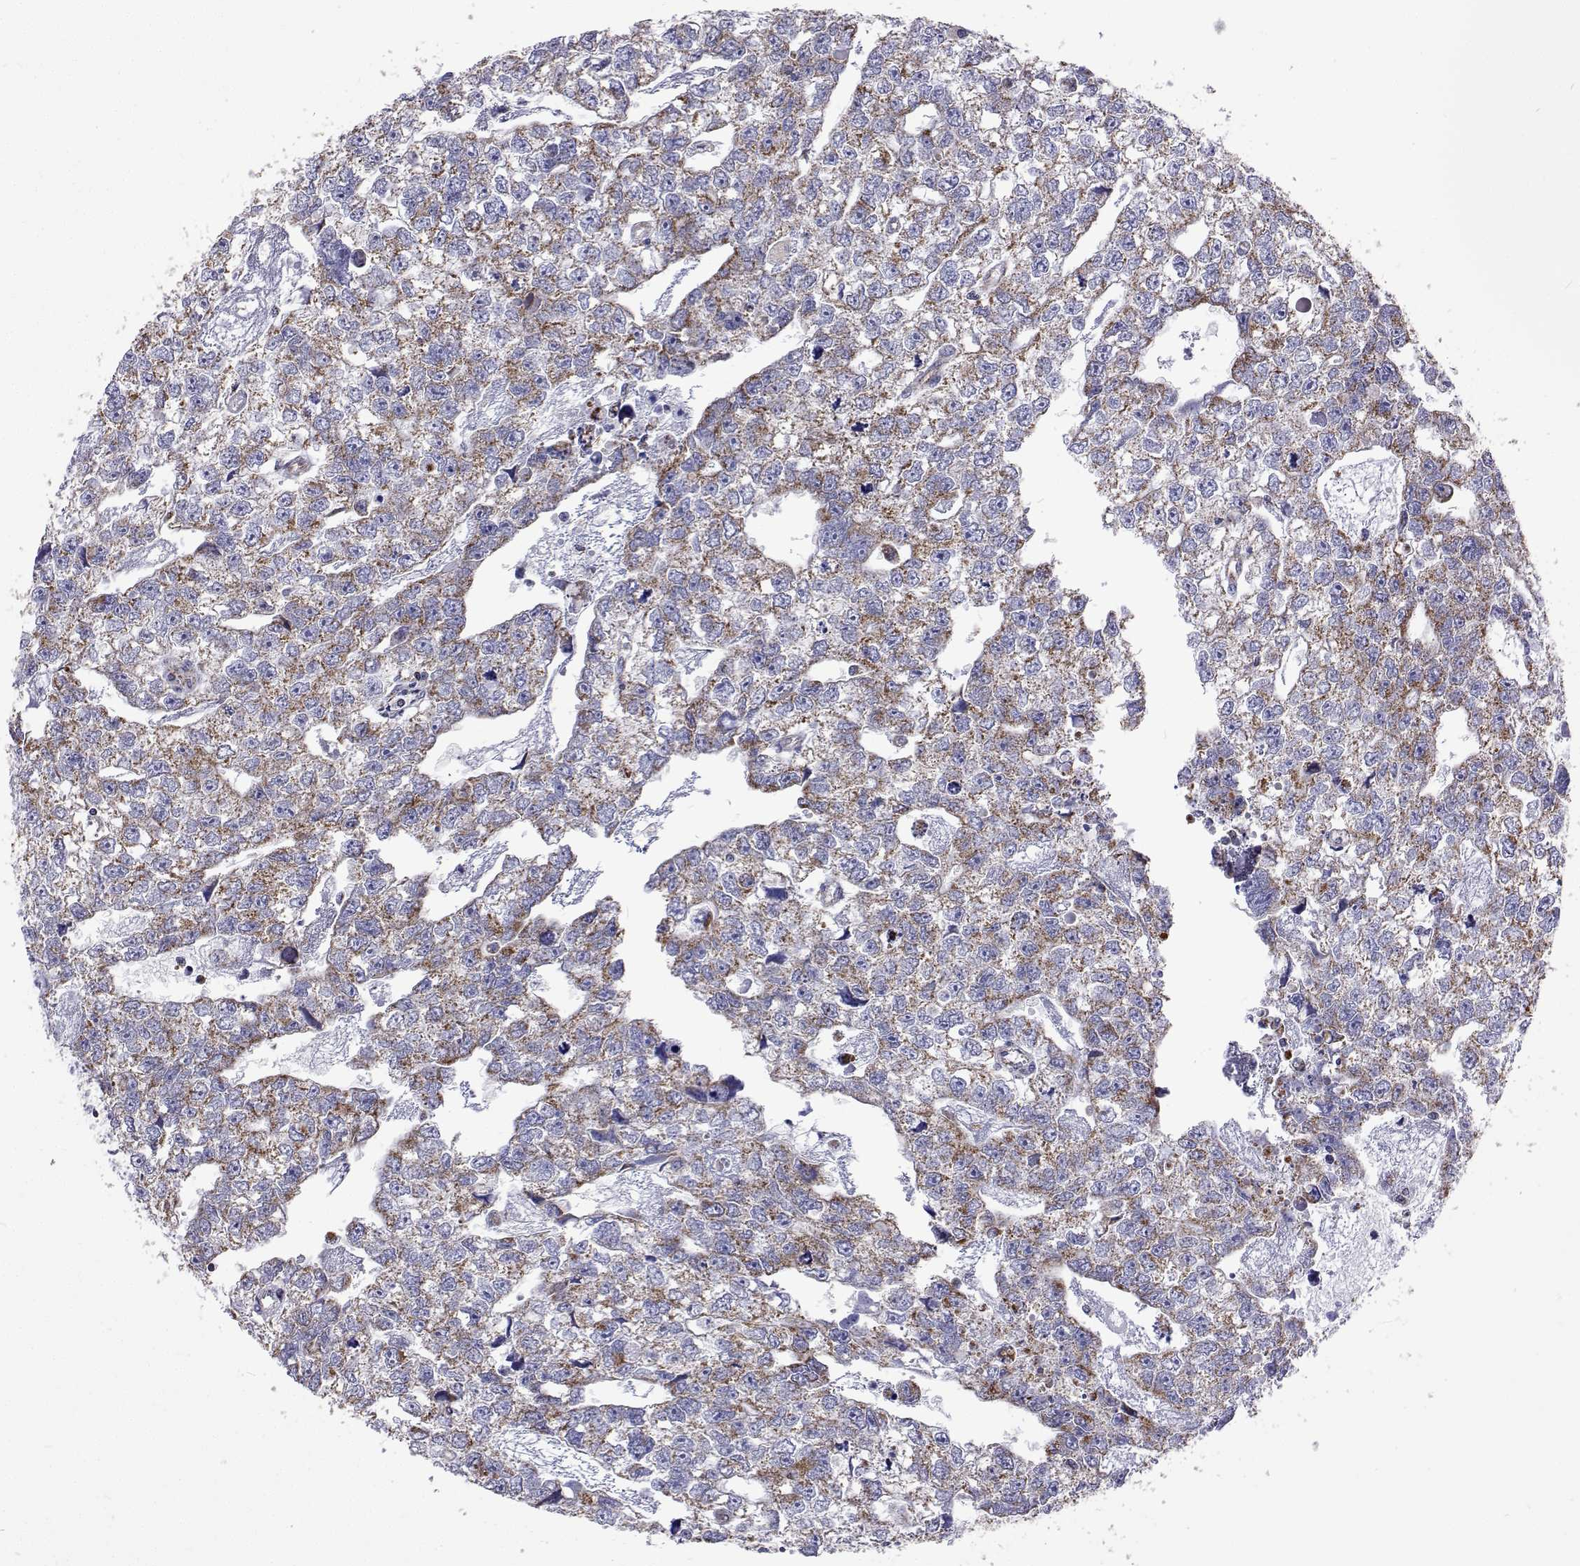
{"staining": {"intensity": "weak", "quantity": "25%-75%", "location": "cytoplasmic/membranous"}, "tissue": "testis cancer", "cell_type": "Tumor cells", "image_type": "cancer", "snomed": [{"axis": "morphology", "description": "Carcinoma, Embryonal, NOS"}, {"axis": "morphology", "description": "Teratoma, malignant, NOS"}, {"axis": "topography", "description": "Testis"}], "caption": "Immunohistochemical staining of embryonal carcinoma (testis) shows low levels of weak cytoplasmic/membranous positivity in about 25%-75% of tumor cells.", "gene": "MCCC2", "patient": {"sex": "male", "age": 44}}